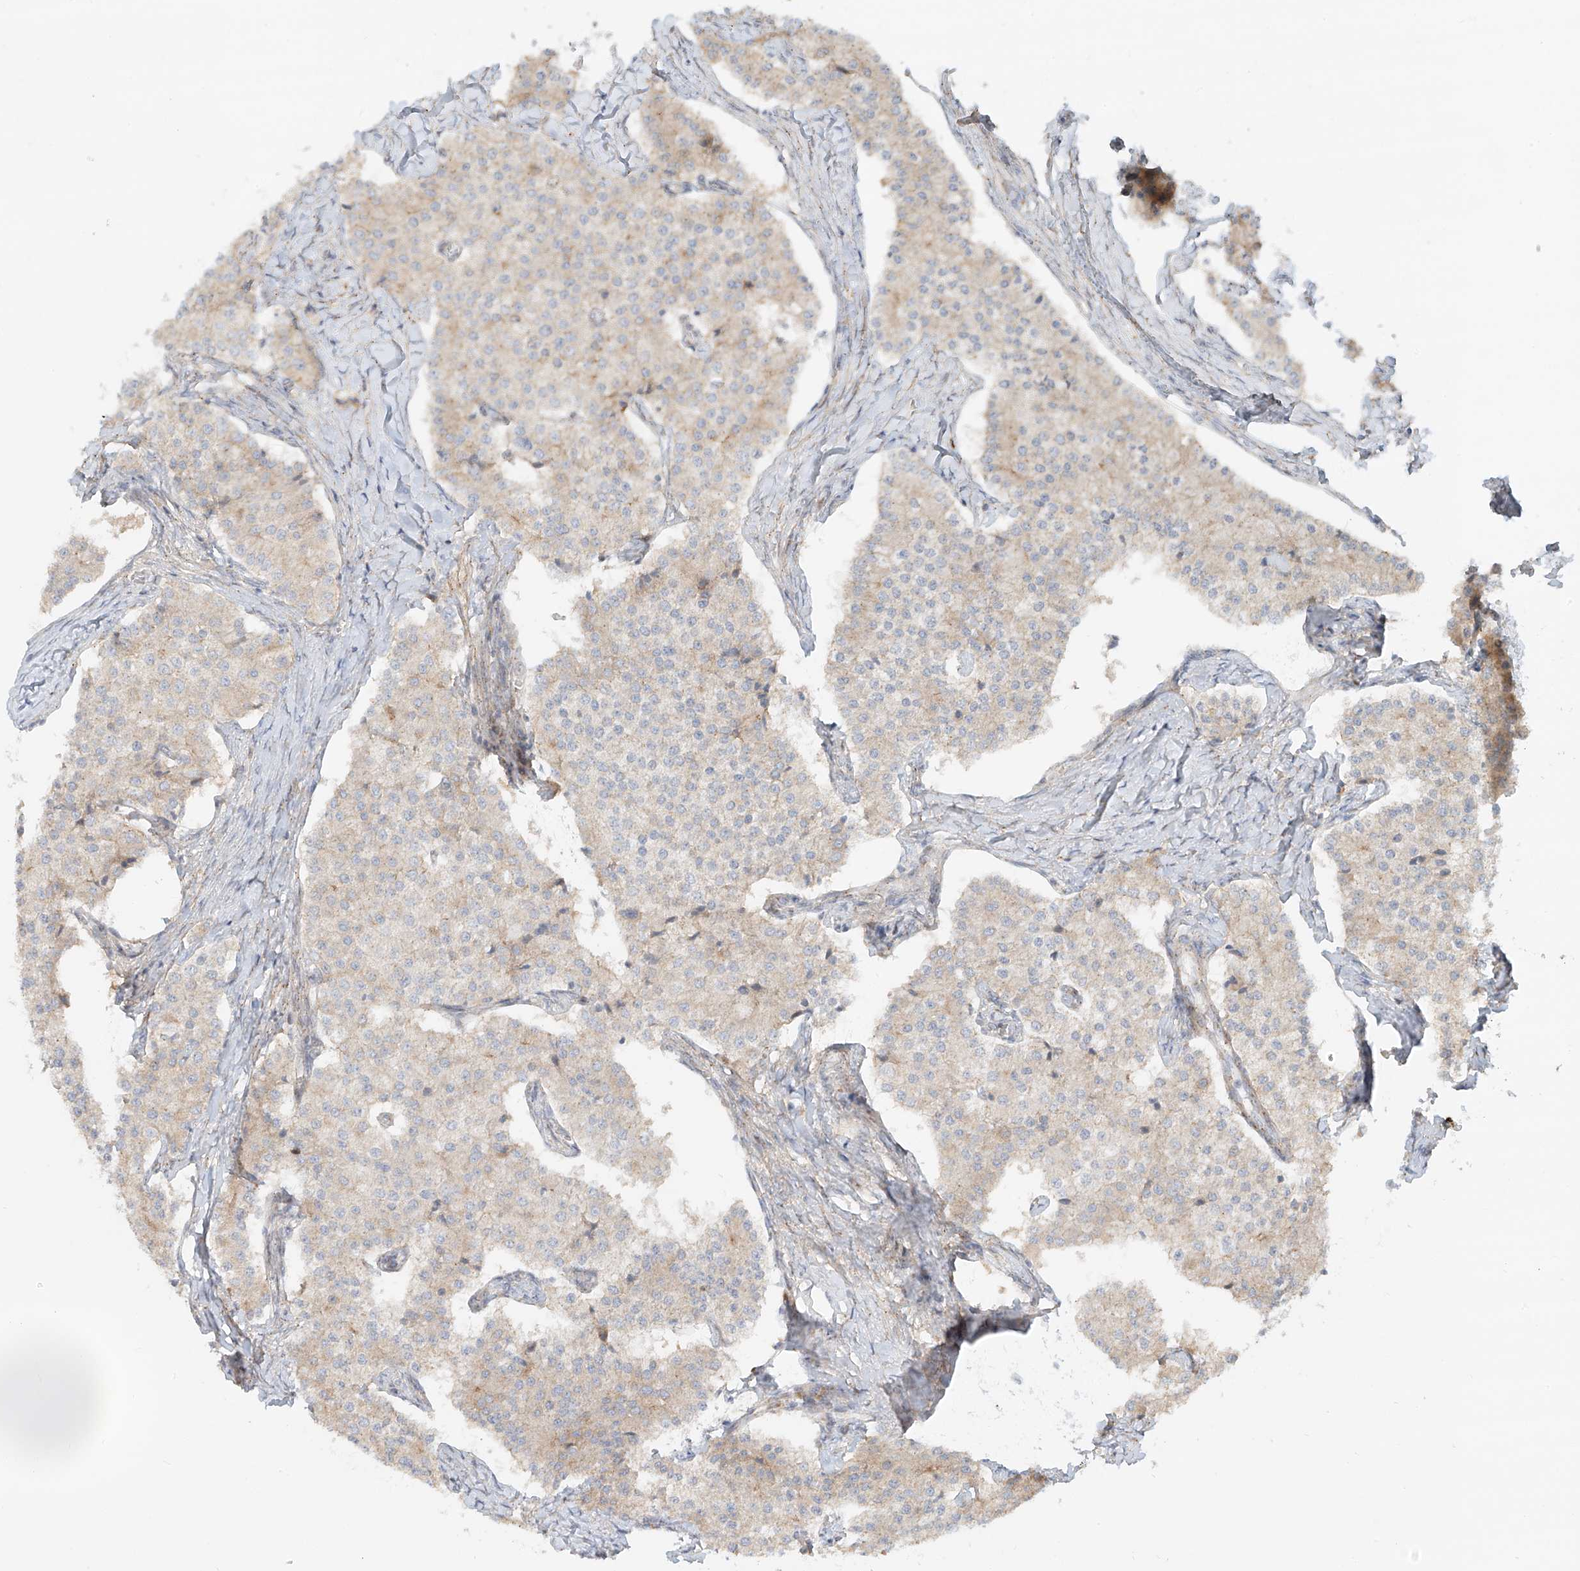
{"staining": {"intensity": "negative", "quantity": "none", "location": "none"}, "tissue": "carcinoid", "cell_type": "Tumor cells", "image_type": "cancer", "snomed": [{"axis": "morphology", "description": "Carcinoid, malignant, NOS"}, {"axis": "topography", "description": "Colon"}], "caption": "An immunohistochemistry (IHC) image of carcinoid is shown. There is no staining in tumor cells of carcinoid.", "gene": "ZNF287", "patient": {"sex": "female", "age": 52}}